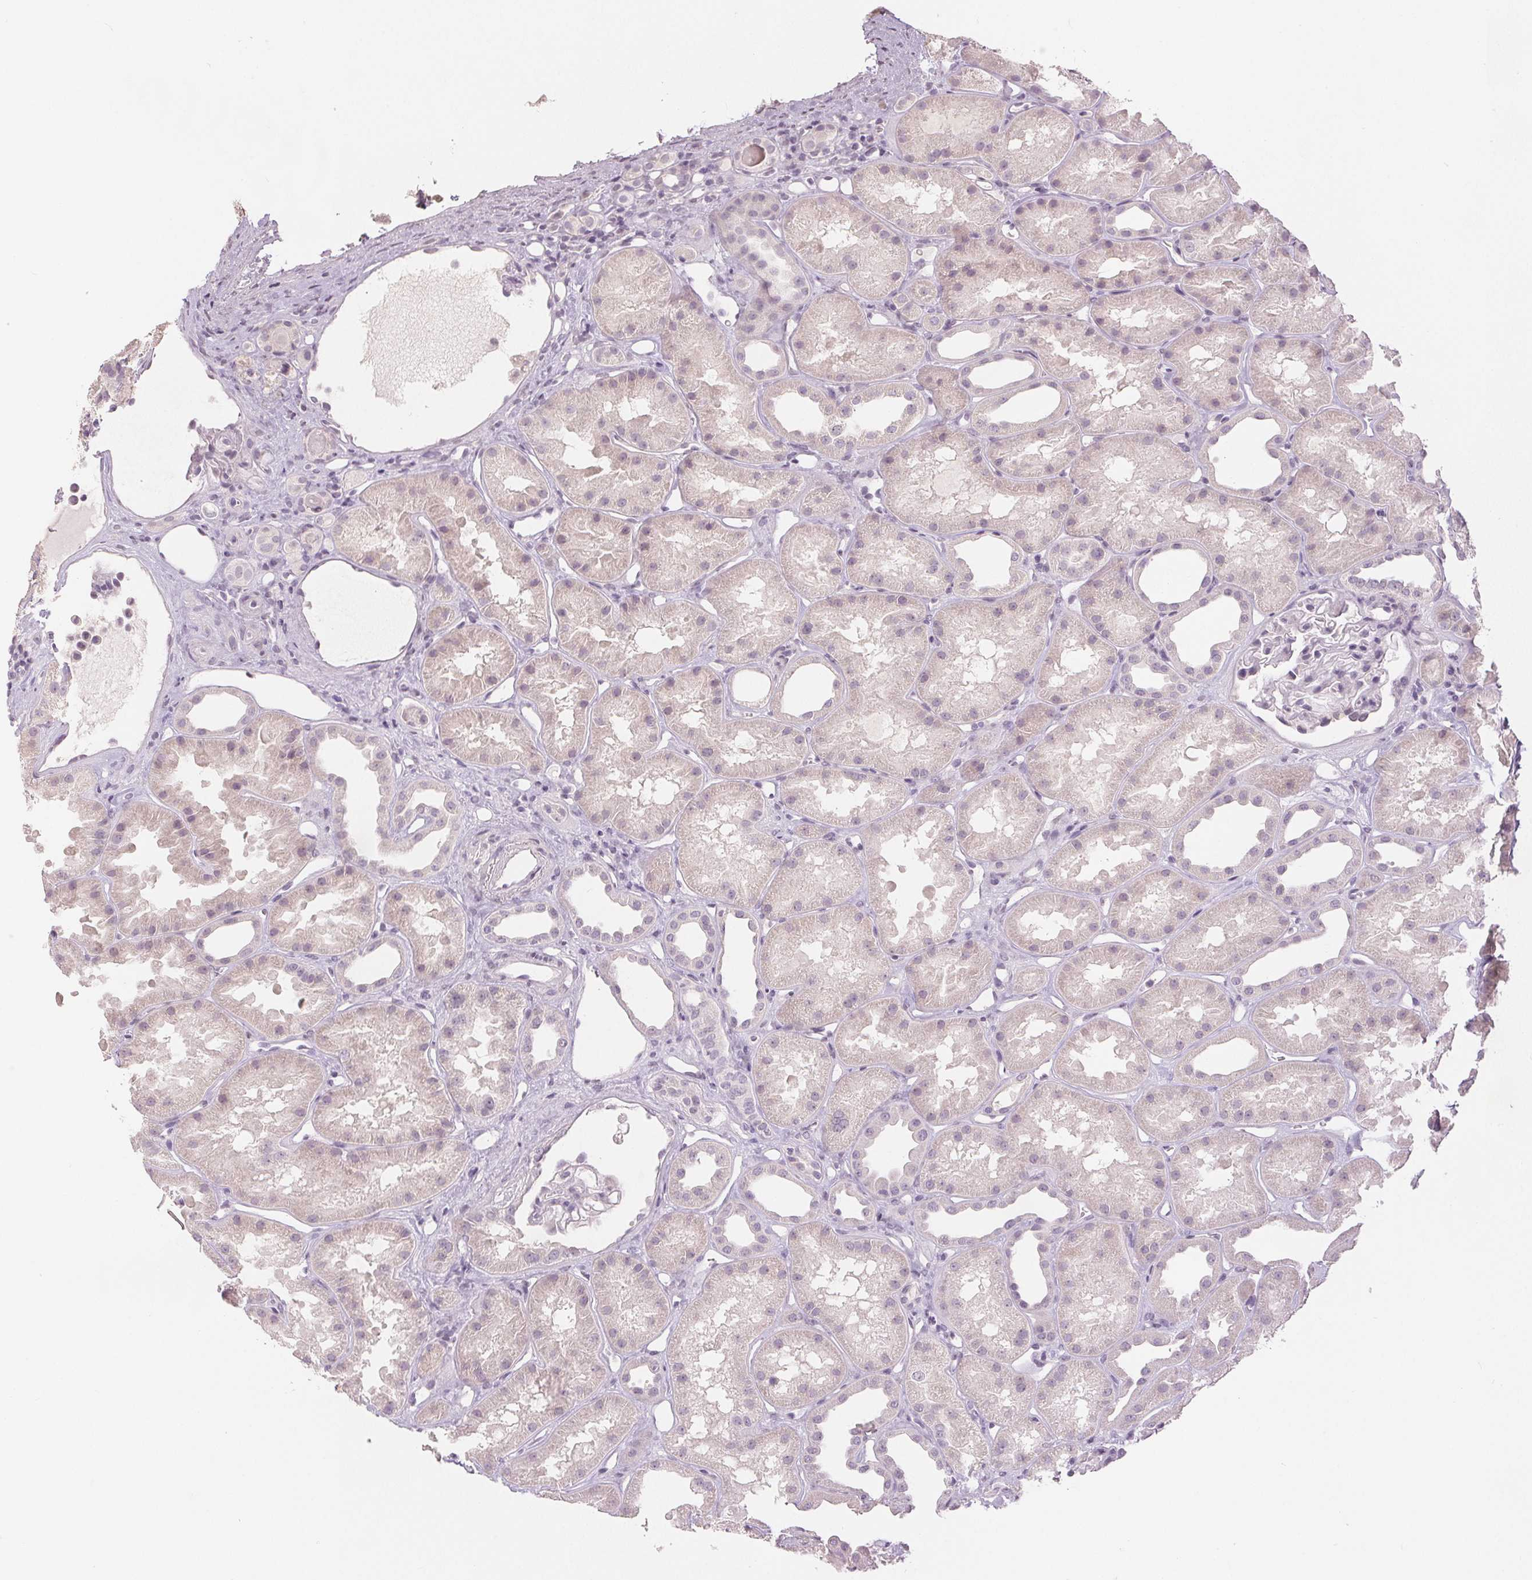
{"staining": {"intensity": "negative", "quantity": "none", "location": "none"}, "tissue": "kidney", "cell_type": "Cells in glomeruli", "image_type": "normal", "snomed": [{"axis": "morphology", "description": "Normal tissue, NOS"}, {"axis": "topography", "description": "Kidney"}], "caption": "Histopathology image shows no significant protein staining in cells in glomeruli of normal kidney. Brightfield microscopy of IHC stained with DAB (3,3'-diaminobenzidine) (brown) and hematoxylin (blue), captured at high magnification.", "gene": "SLC27A5", "patient": {"sex": "male", "age": 61}}